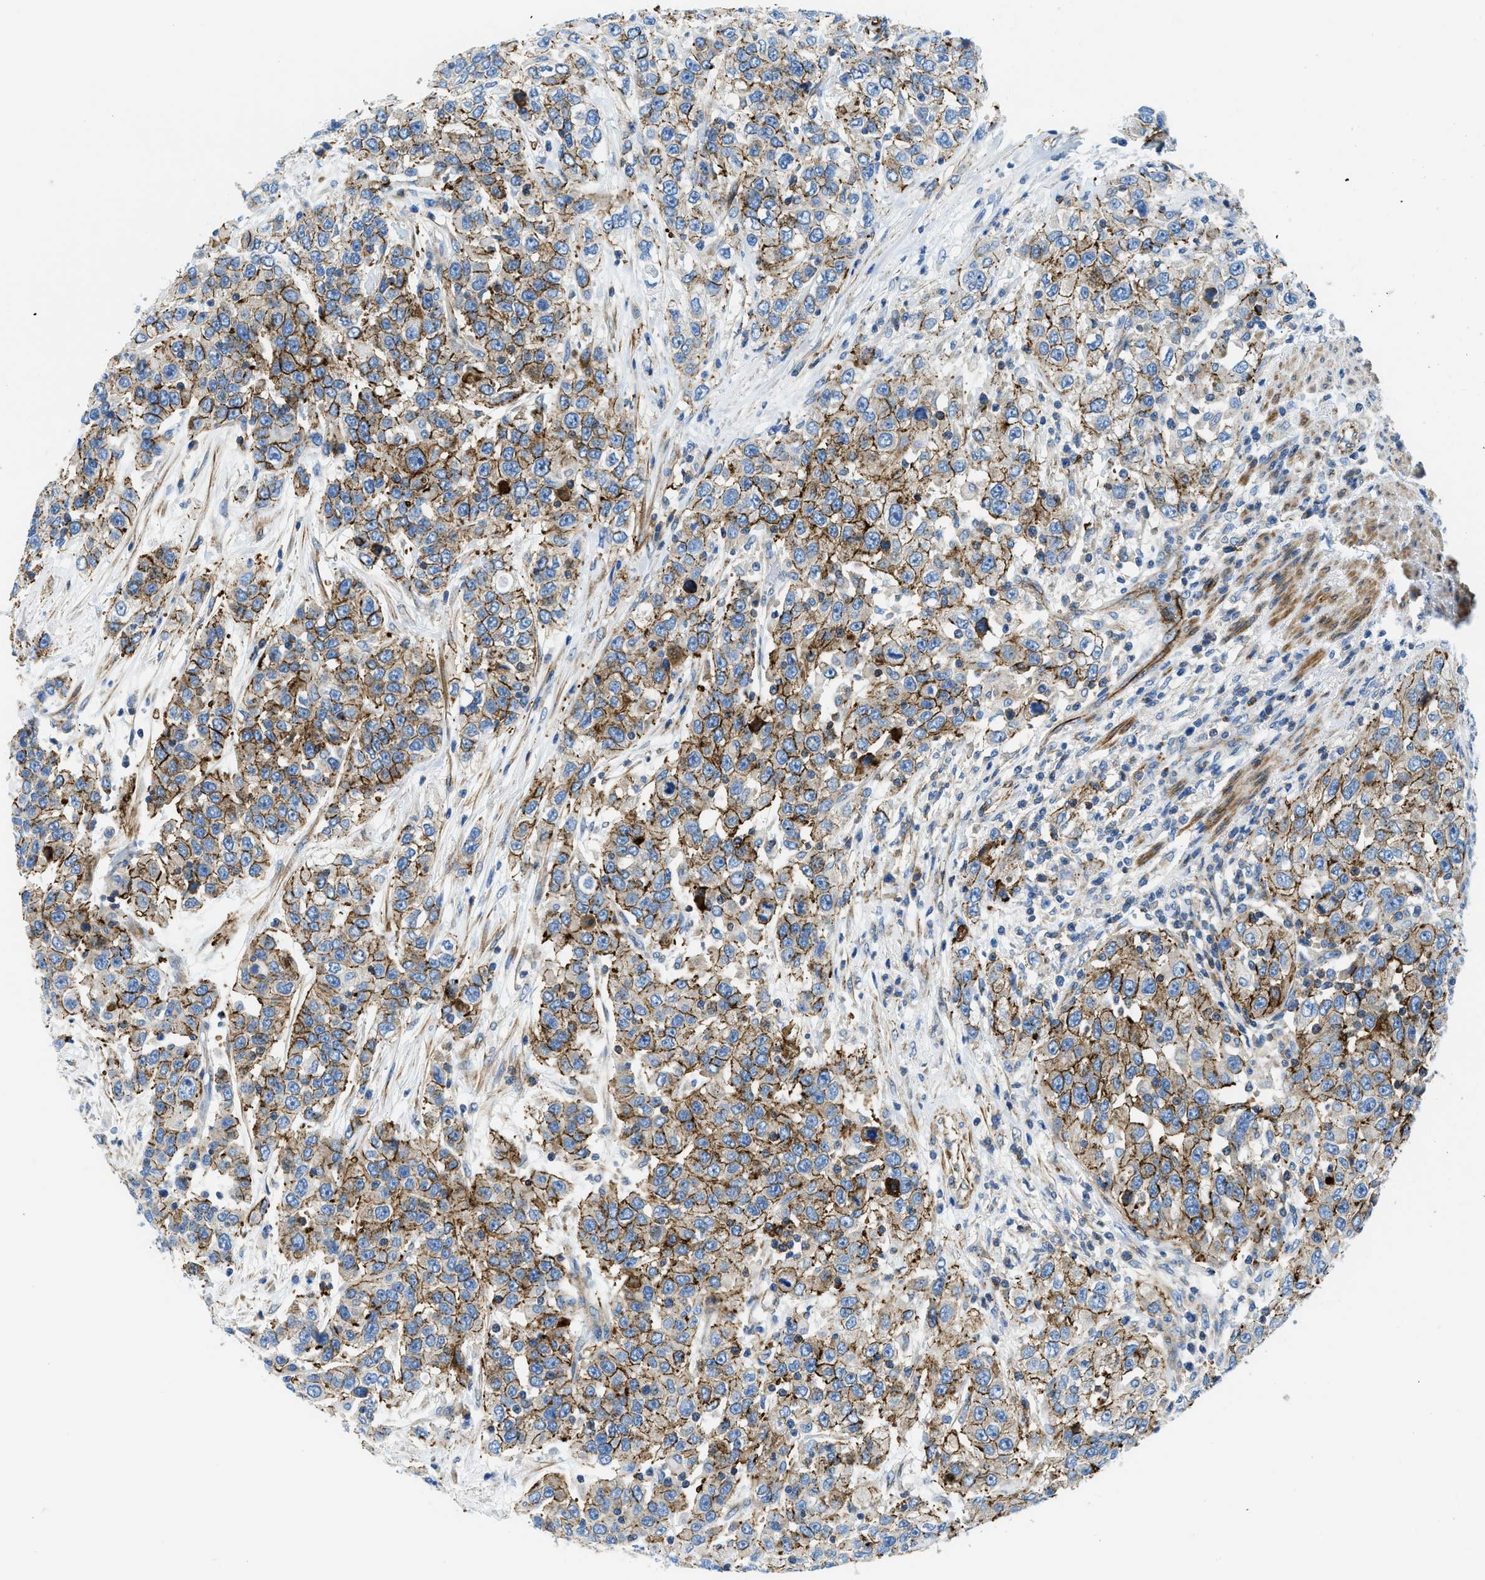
{"staining": {"intensity": "strong", "quantity": ">75%", "location": "cytoplasmic/membranous"}, "tissue": "urothelial cancer", "cell_type": "Tumor cells", "image_type": "cancer", "snomed": [{"axis": "morphology", "description": "Urothelial carcinoma, High grade"}, {"axis": "topography", "description": "Urinary bladder"}], "caption": "Protein expression analysis of high-grade urothelial carcinoma shows strong cytoplasmic/membranous expression in approximately >75% of tumor cells.", "gene": "CUTA", "patient": {"sex": "female", "age": 80}}